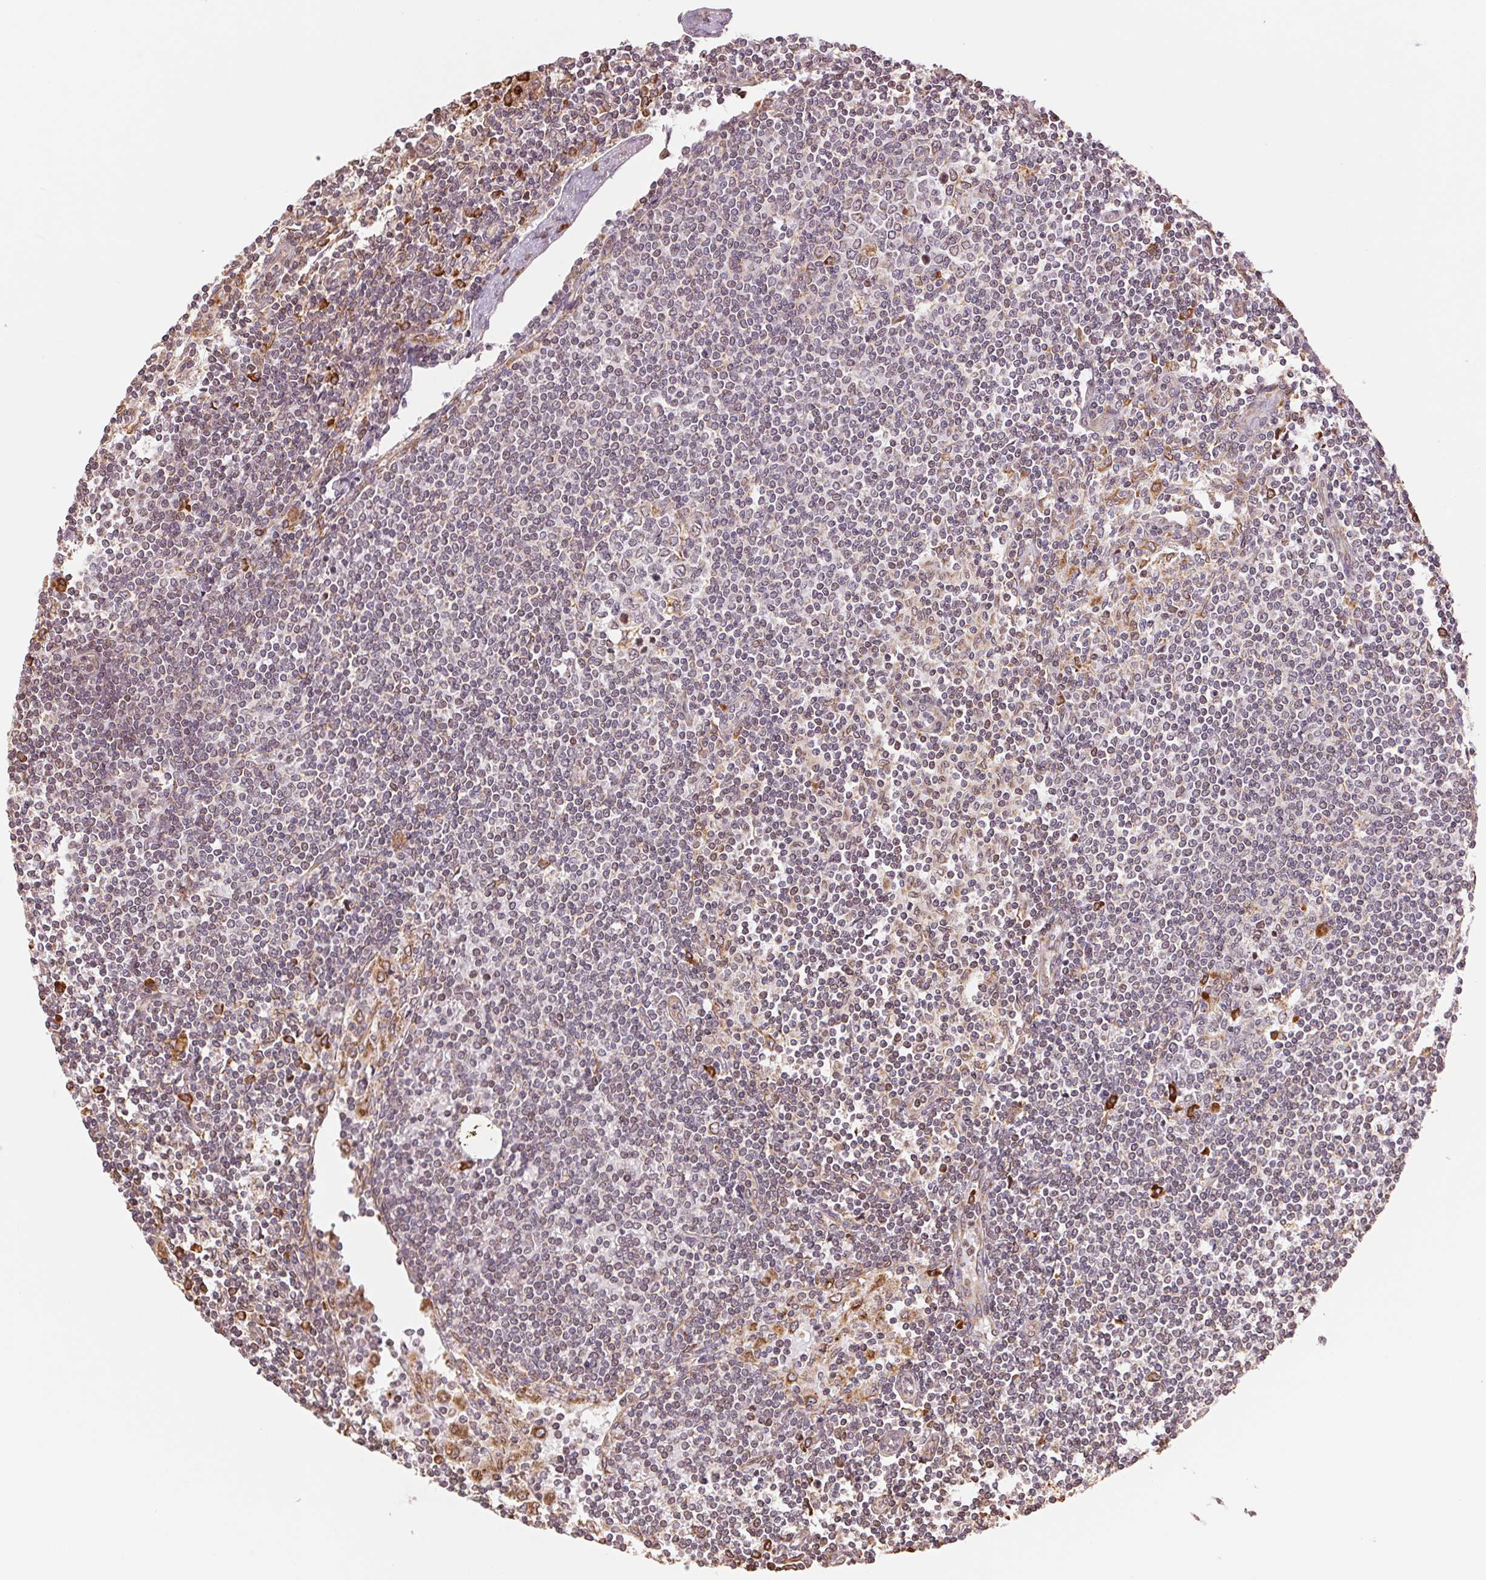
{"staining": {"intensity": "strong", "quantity": "<25%", "location": "cytoplasmic/membranous"}, "tissue": "lymph node", "cell_type": "Germinal center cells", "image_type": "normal", "snomed": [{"axis": "morphology", "description": "Normal tissue, NOS"}, {"axis": "topography", "description": "Lymph node"}], "caption": "Germinal center cells demonstrate strong cytoplasmic/membranous positivity in about <25% of cells in benign lymph node.", "gene": "RPN1", "patient": {"sex": "female", "age": 69}}